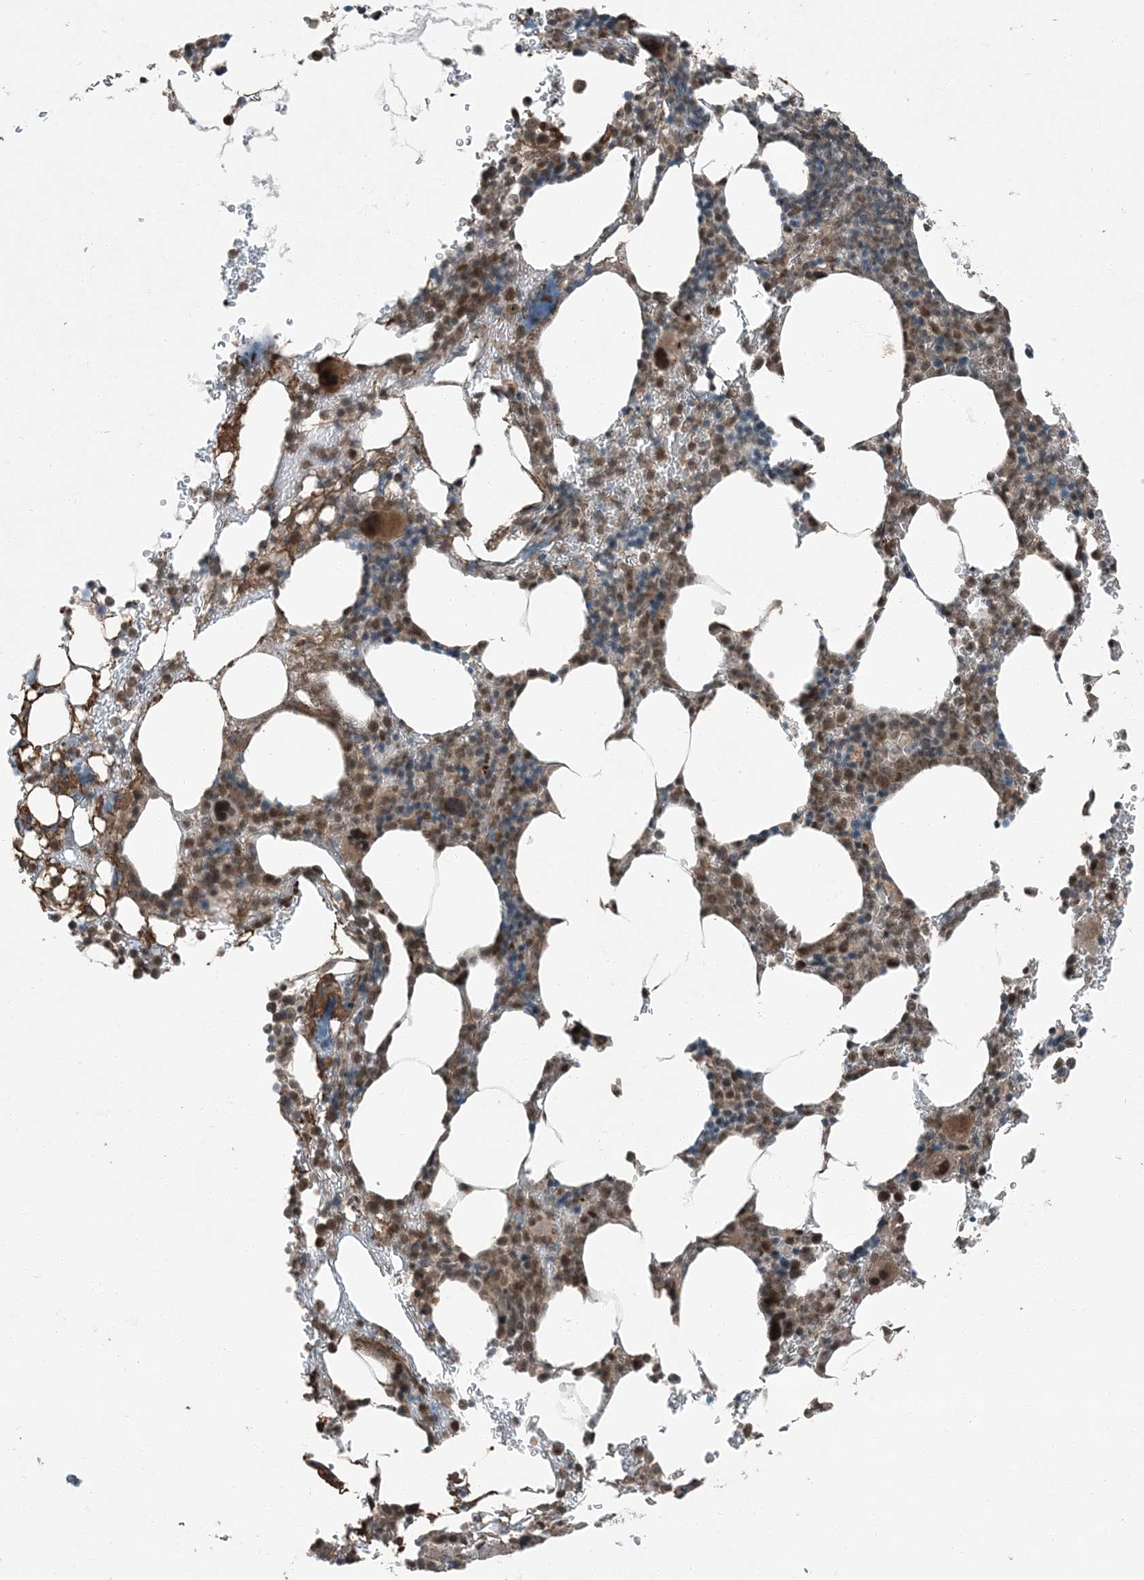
{"staining": {"intensity": "moderate", "quantity": "25%-75%", "location": "nuclear"}, "tissue": "bone marrow", "cell_type": "Hematopoietic cells", "image_type": "normal", "snomed": [{"axis": "morphology", "description": "Normal tissue, NOS"}, {"axis": "topography", "description": "Bone marrow"}], "caption": "This micrograph reveals immunohistochemistry (IHC) staining of benign human bone marrow, with medium moderate nuclear positivity in about 25%-75% of hematopoietic cells.", "gene": "TRAPPC12", "patient": {"sex": "male"}}